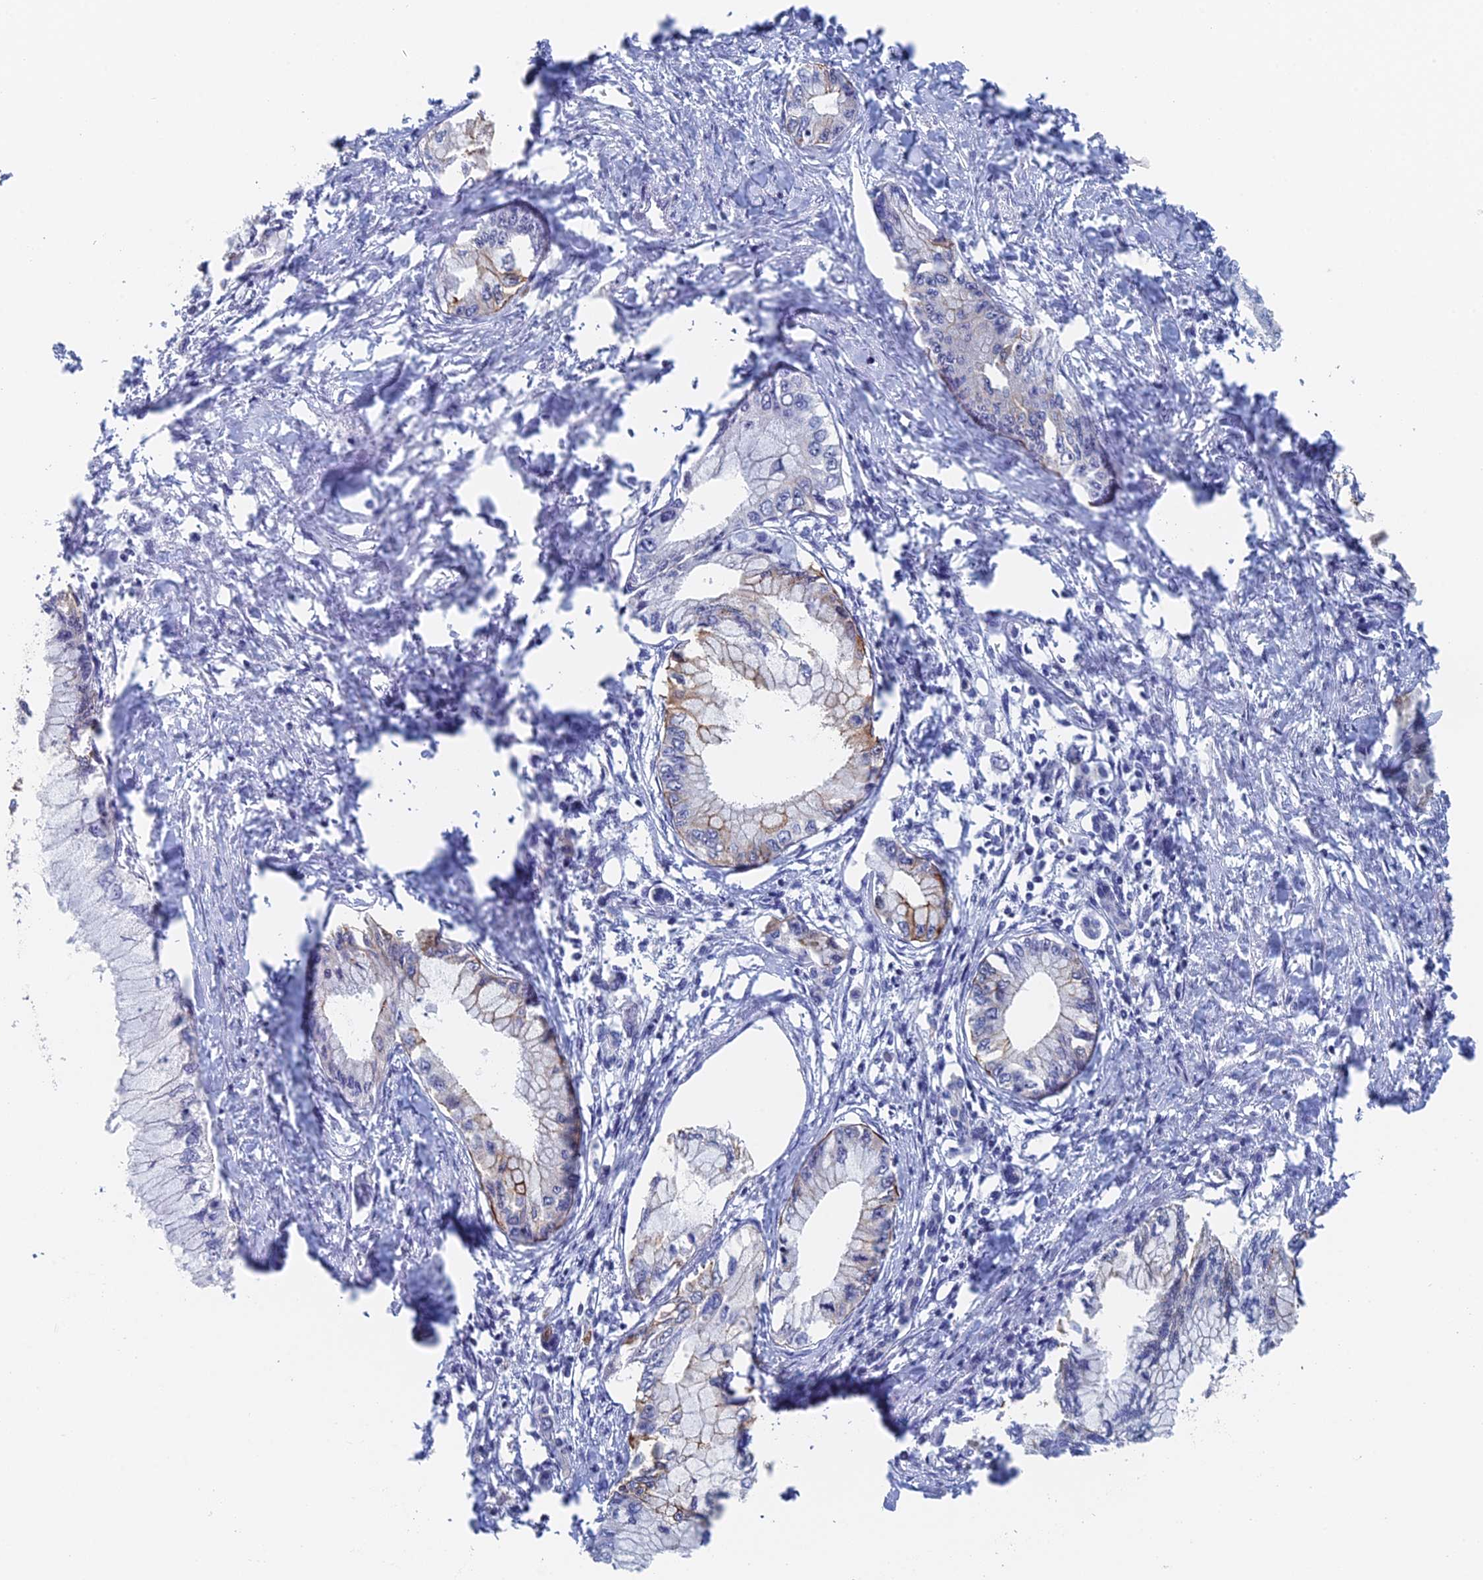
{"staining": {"intensity": "moderate", "quantity": "<25%", "location": "cytoplasmic/membranous"}, "tissue": "pancreatic cancer", "cell_type": "Tumor cells", "image_type": "cancer", "snomed": [{"axis": "morphology", "description": "Adenocarcinoma, NOS"}, {"axis": "topography", "description": "Pancreas"}], "caption": "Protein expression analysis of human pancreatic cancer (adenocarcinoma) reveals moderate cytoplasmic/membranous staining in about <25% of tumor cells.", "gene": "GMNC", "patient": {"sex": "male", "age": 48}}